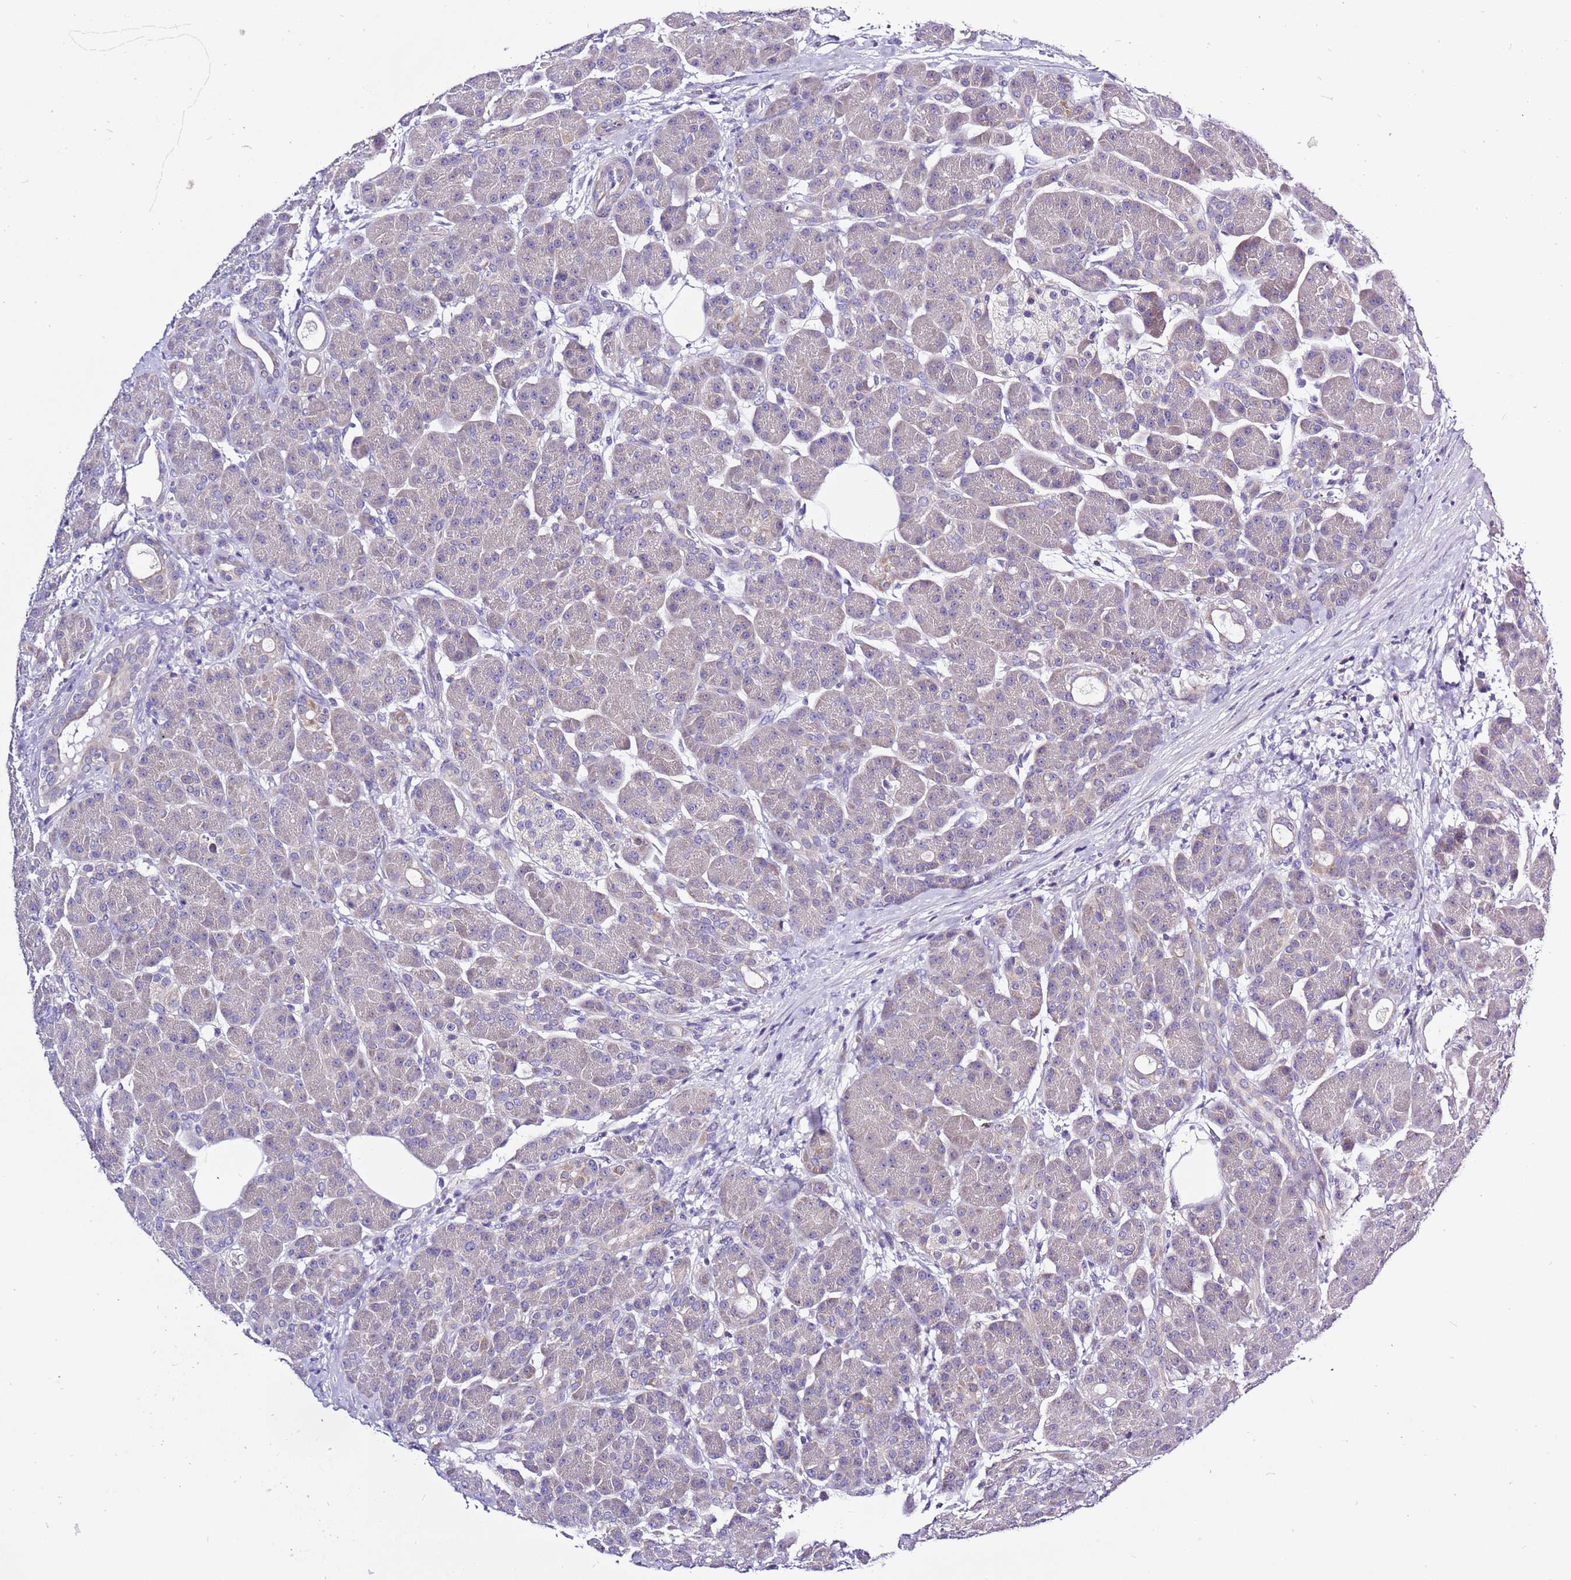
{"staining": {"intensity": "weak", "quantity": "<25%", "location": "cytoplasmic/membranous"}, "tissue": "pancreas", "cell_type": "Exocrine glandular cells", "image_type": "normal", "snomed": [{"axis": "morphology", "description": "Normal tissue, NOS"}, {"axis": "topography", "description": "Pancreas"}], "caption": "DAB immunohistochemical staining of benign human pancreas exhibits no significant staining in exocrine glandular cells.", "gene": "GLCE", "patient": {"sex": "male", "age": 63}}